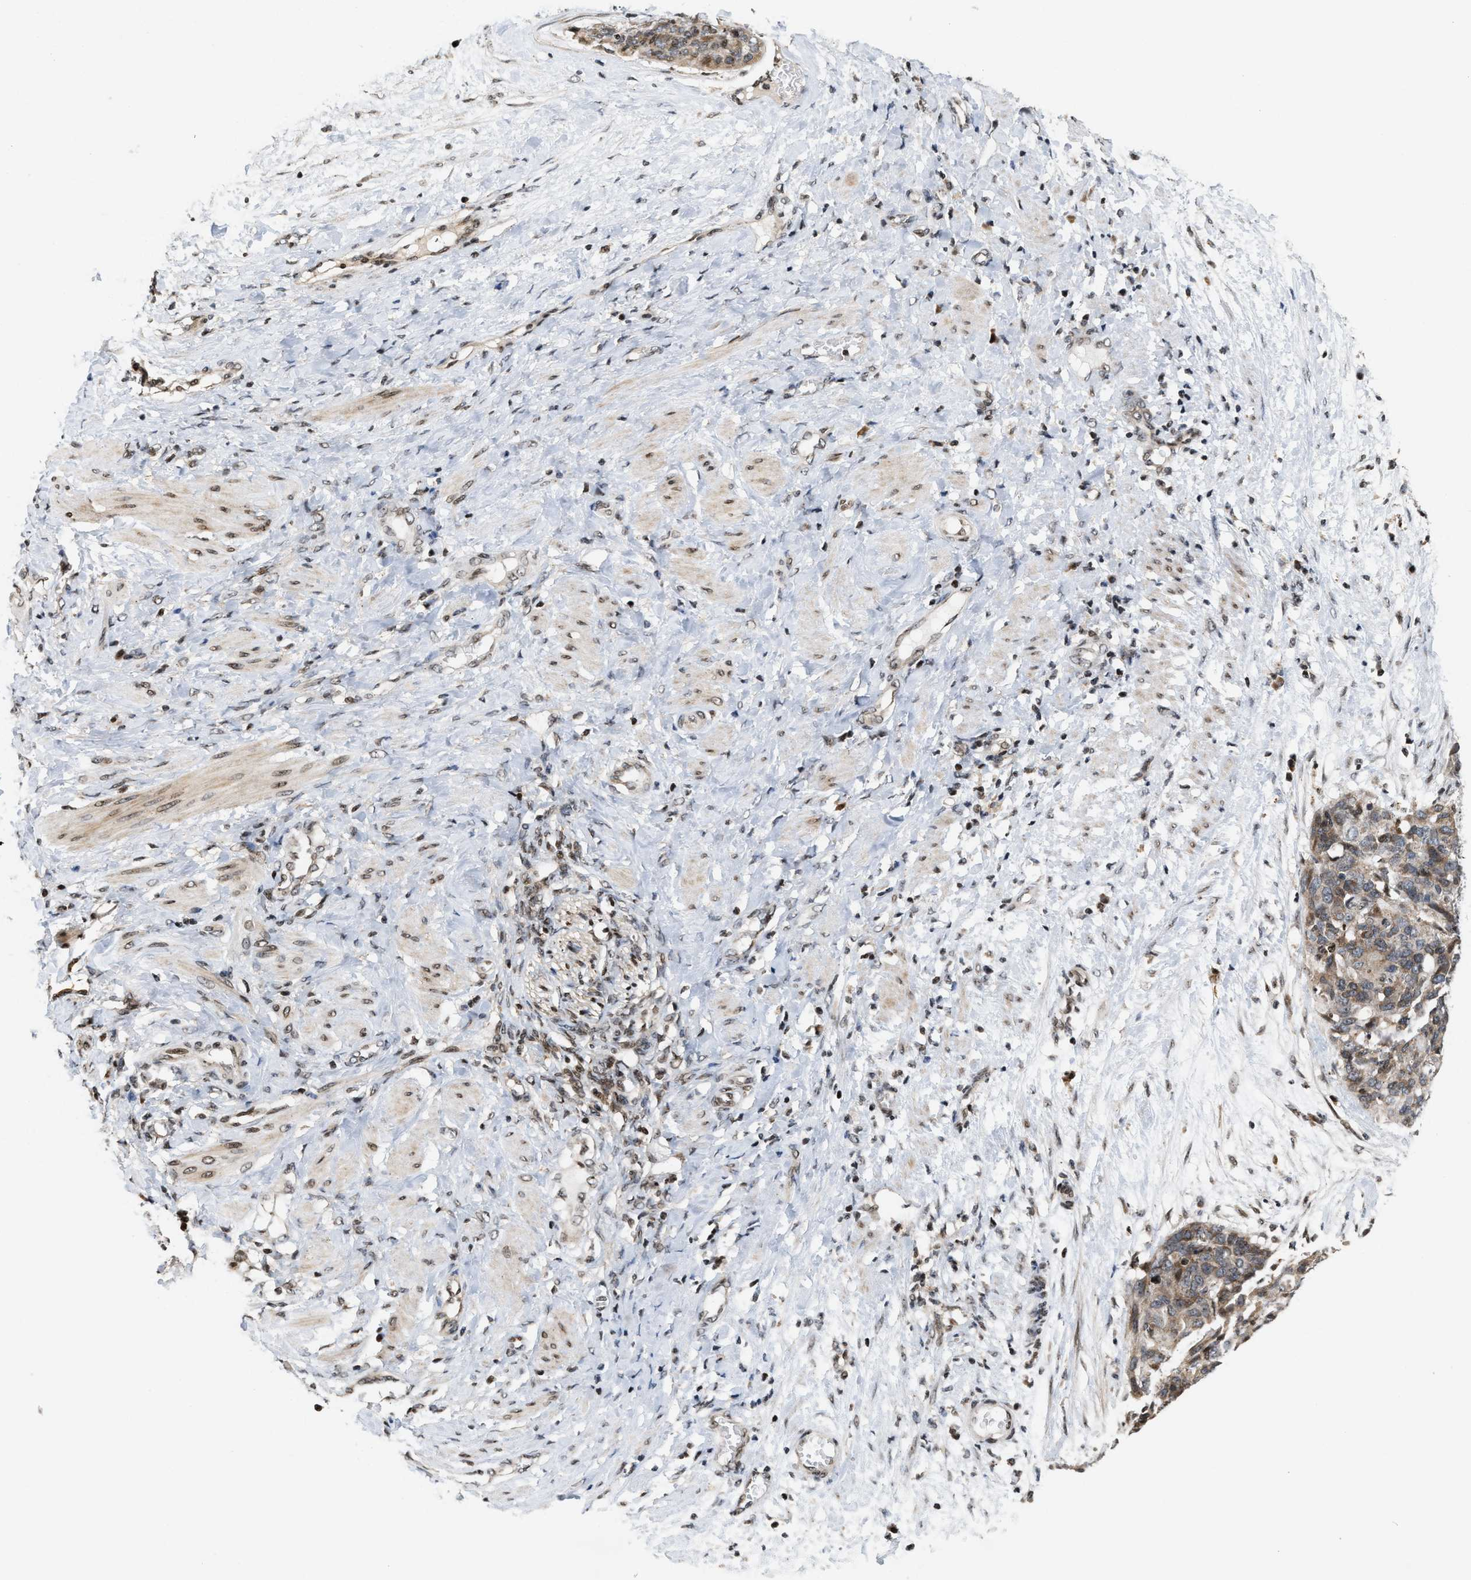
{"staining": {"intensity": "moderate", "quantity": ">75%", "location": "cytoplasmic/membranous"}, "tissue": "ovarian cancer", "cell_type": "Tumor cells", "image_type": "cancer", "snomed": [{"axis": "morphology", "description": "Carcinoma, endometroid"}, {"axis": "topography", "description": "Ovary"}], "caption": "IHC image of neoplastic tissue: human ovarian cancer stained using immunohistochemistry shows medium levels of moderate protein expression localized specifically in the cytoplasmic/membranous of tumor cells, appearing as a cytoplasmic/membranous brown color.", "gene": "PDZD2", "patient": {"sex": "female", "age": 60}}